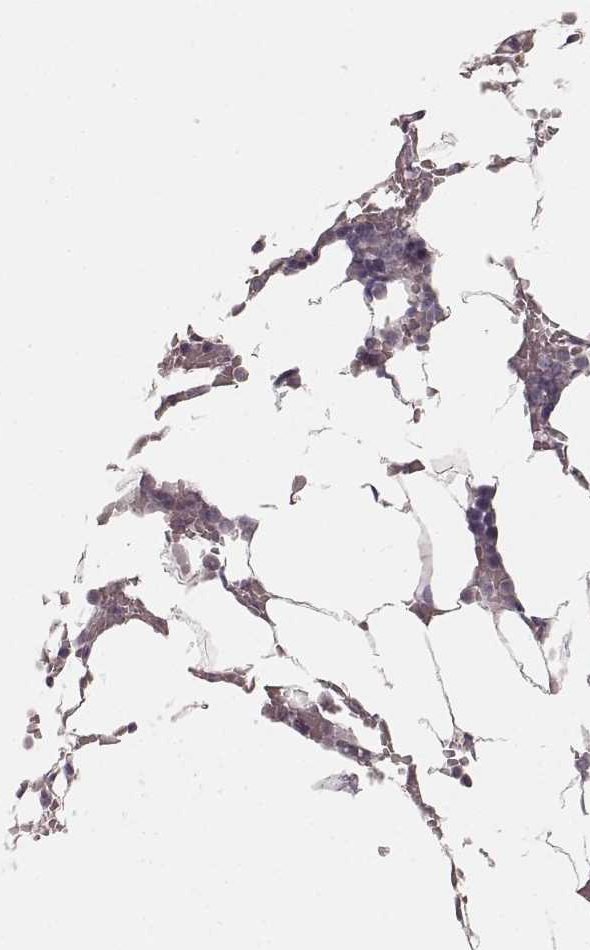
{"staining": {"intensity": "negative", "quantity": "none", "location": "none"}, "tissue": "bone marrow", "cell_type": "Hematopoietic cells", "image_type": "normal", "snomed": [{"axis": "morphology", "description": "Normal tissue, NOS"}, {"axis": "topography", "description": "Bone marrow"}], "caption": "This is an immunohistochemistry micrograph of normal human bone marrow. There is no expression in hematopoietic cells.", "gene": "PRLHR", "patient": {"sex": "female", "age": 52}}